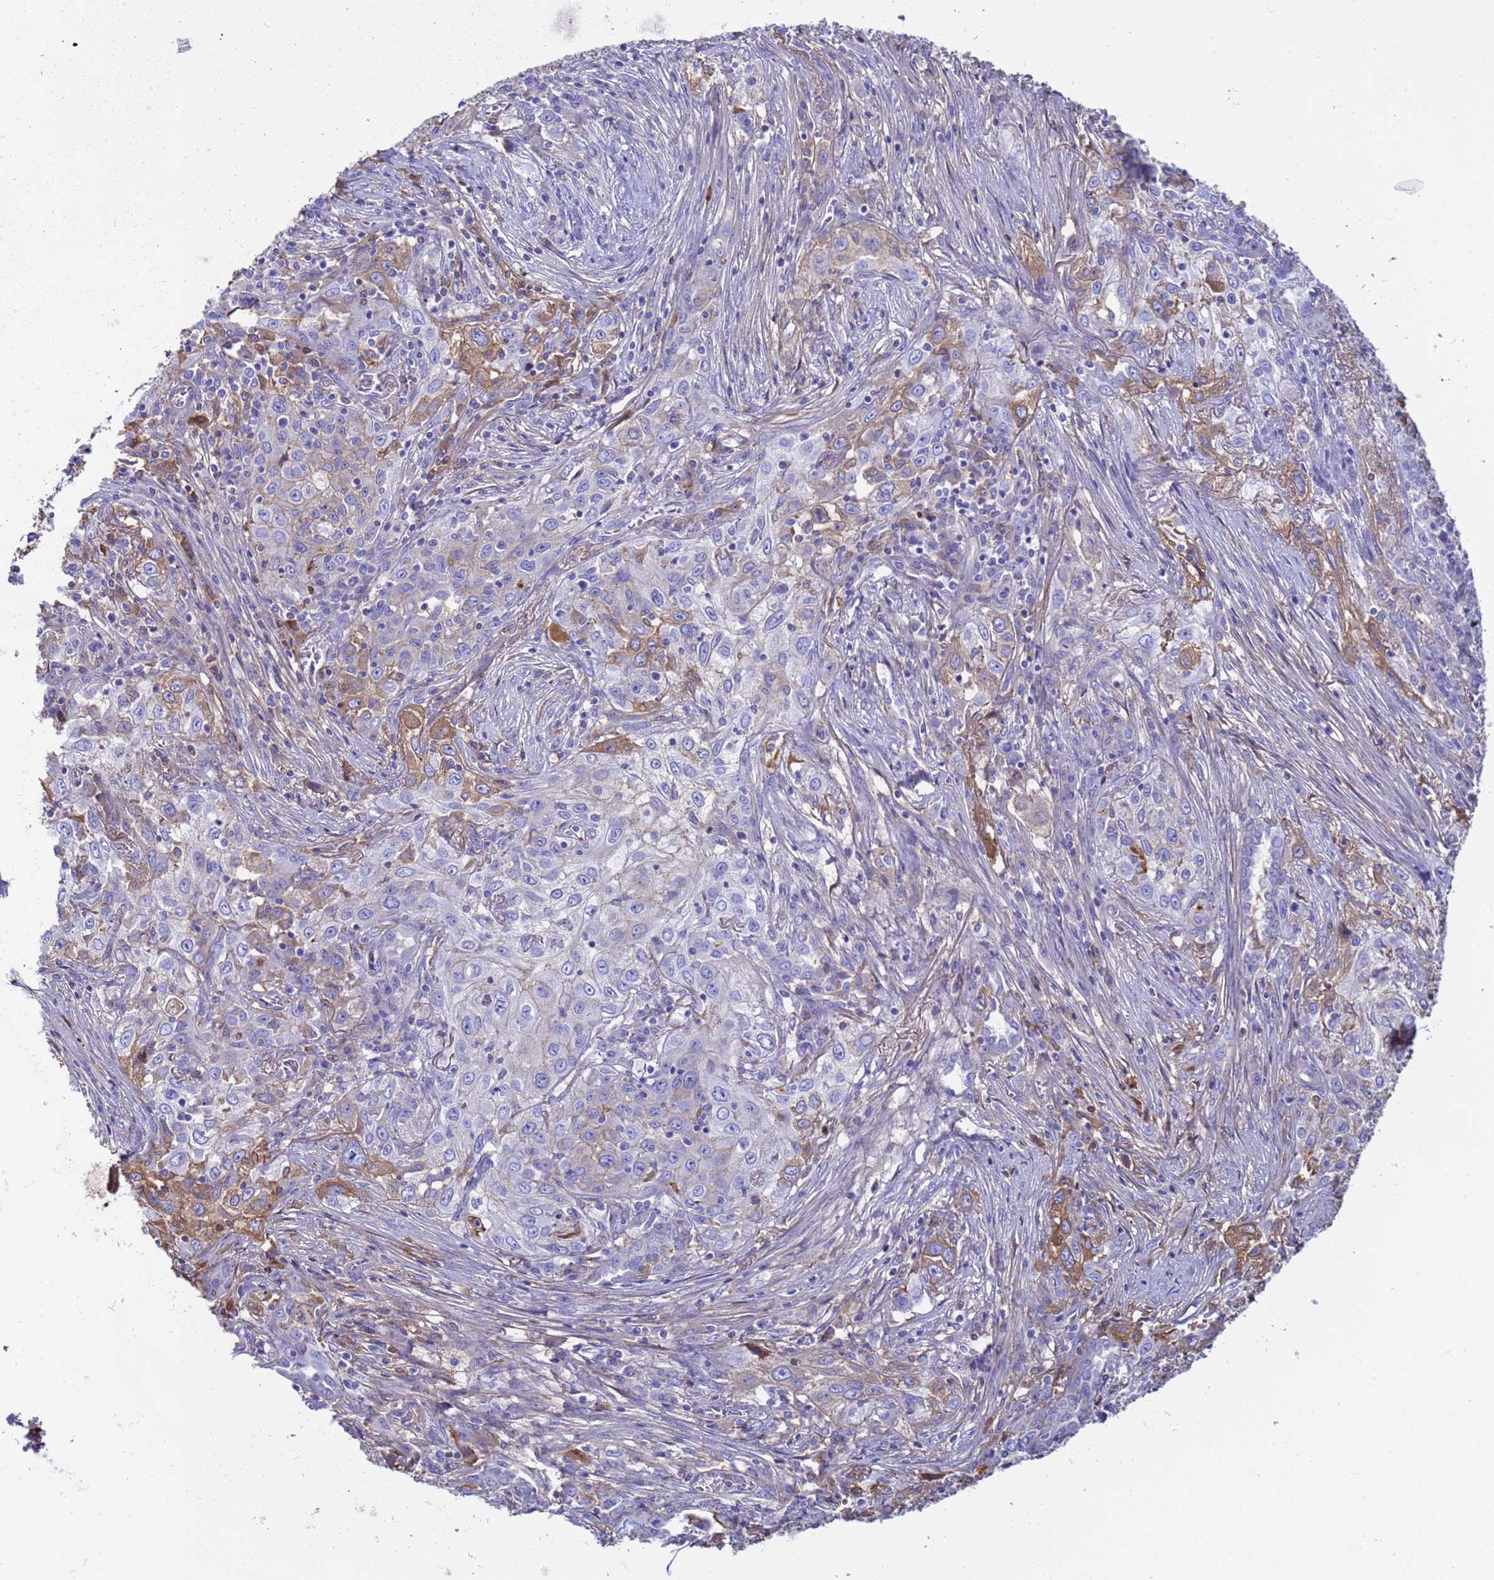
{"staining": {"intensity": "moderate", "quantity": "<25%", "location": "cytoplasmic/membranous"}, "tissue": "lung cancer", "cell_type": "Tumor cells", "image_type": "cancer", "snomed": [{"axis": "morphology", "description": "Squamous cell carcinoma, NOS"}, {"axis": "topography", "description": "Lung"}], "caption": "Moderate cytoplasmic/membranous protein staining is appreciated in about <25% of tumor cells in lung cancer (squamous cell carcinoma). (Brightfield microscopy of DAB IHC at high magnification).", "gene": "H1-7", "patient": {"sex": "female", "age": 69}}